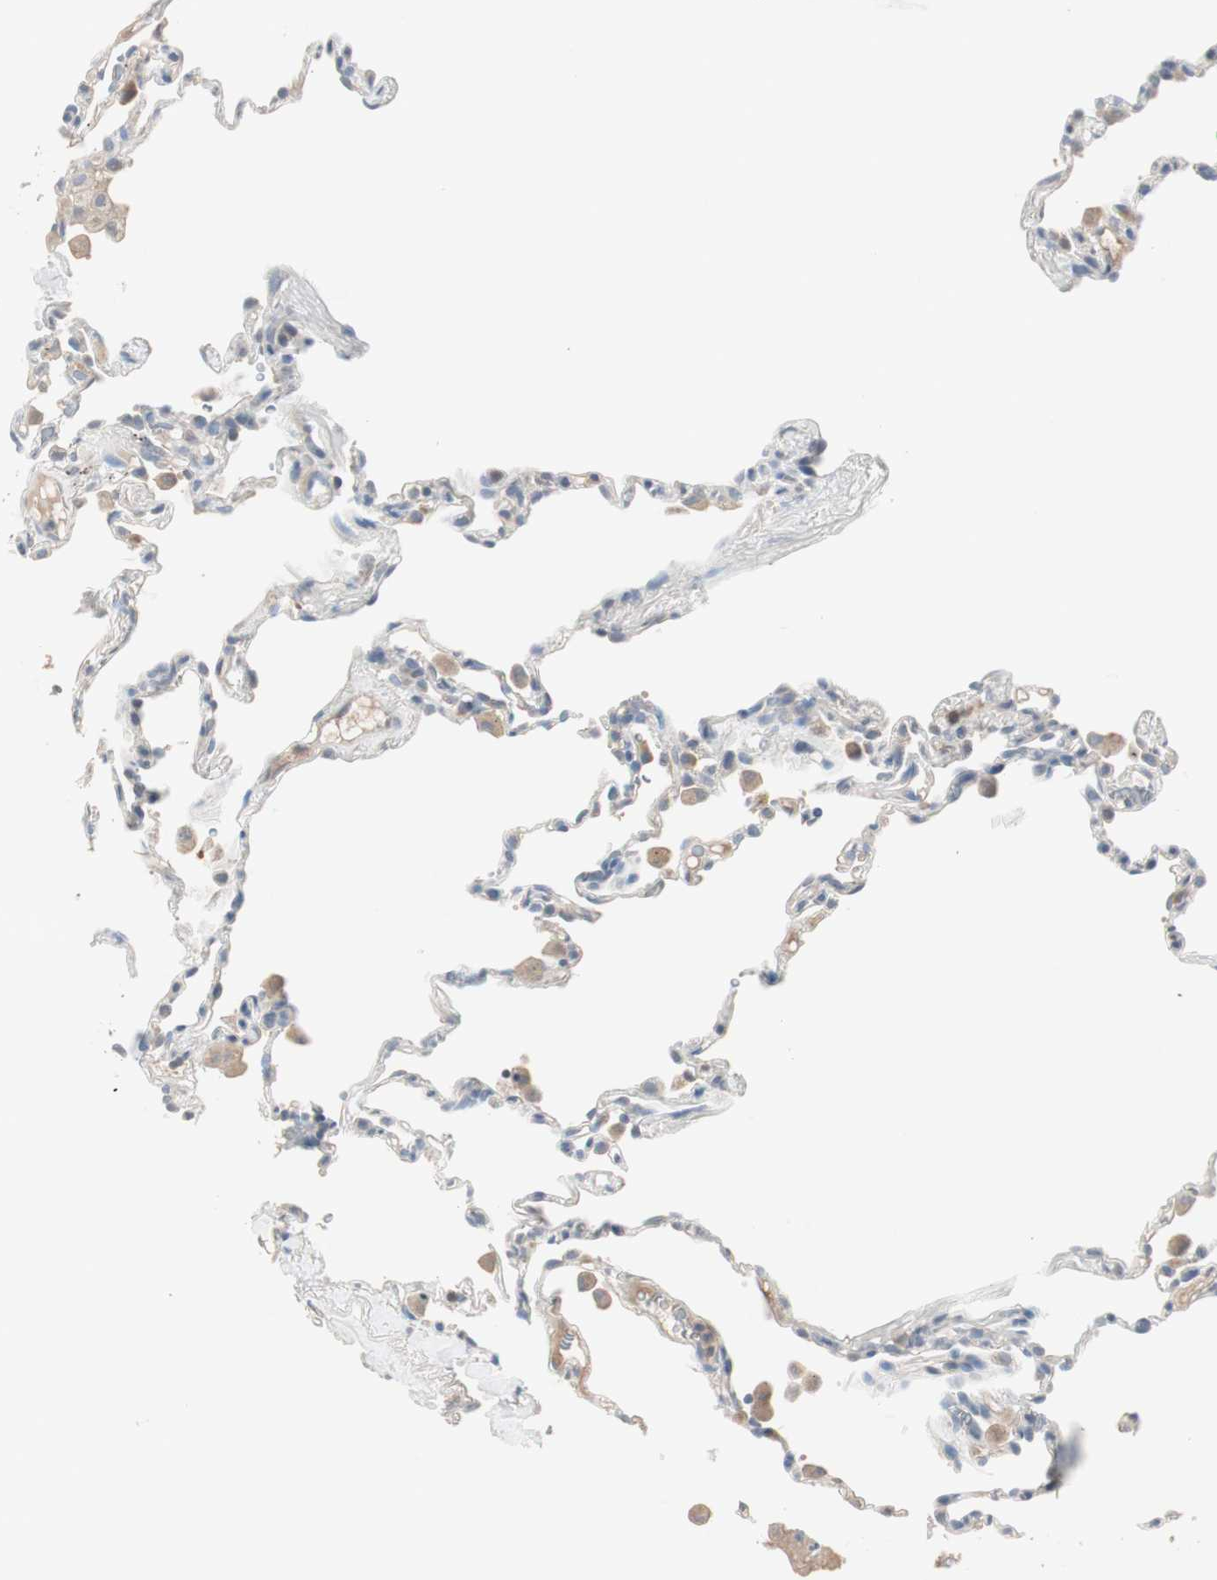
{"staining": {"intensity": "negative", "quantity": "none", "location": "none"}, "tissue": "lung", "cell_type": "Alveolar cells", "image_type": "normal", "snomed": [{"axis": "morphology", "description": "Normal tissue, NOS"}, {"axis": "topography", "description": "Lung"}], "caption": "Immunohistochemistry image of unremarkable lung: lung stained with DAB displays no significant protein staining in alveolar cells. Brightfield microscopy of immunohistochemistry (IHC) stained with DAB (brown) and hematoxylin (blue), captured at high magnification.", "gene": "KHK", "patient": {"sex": "male", "age": 59}}